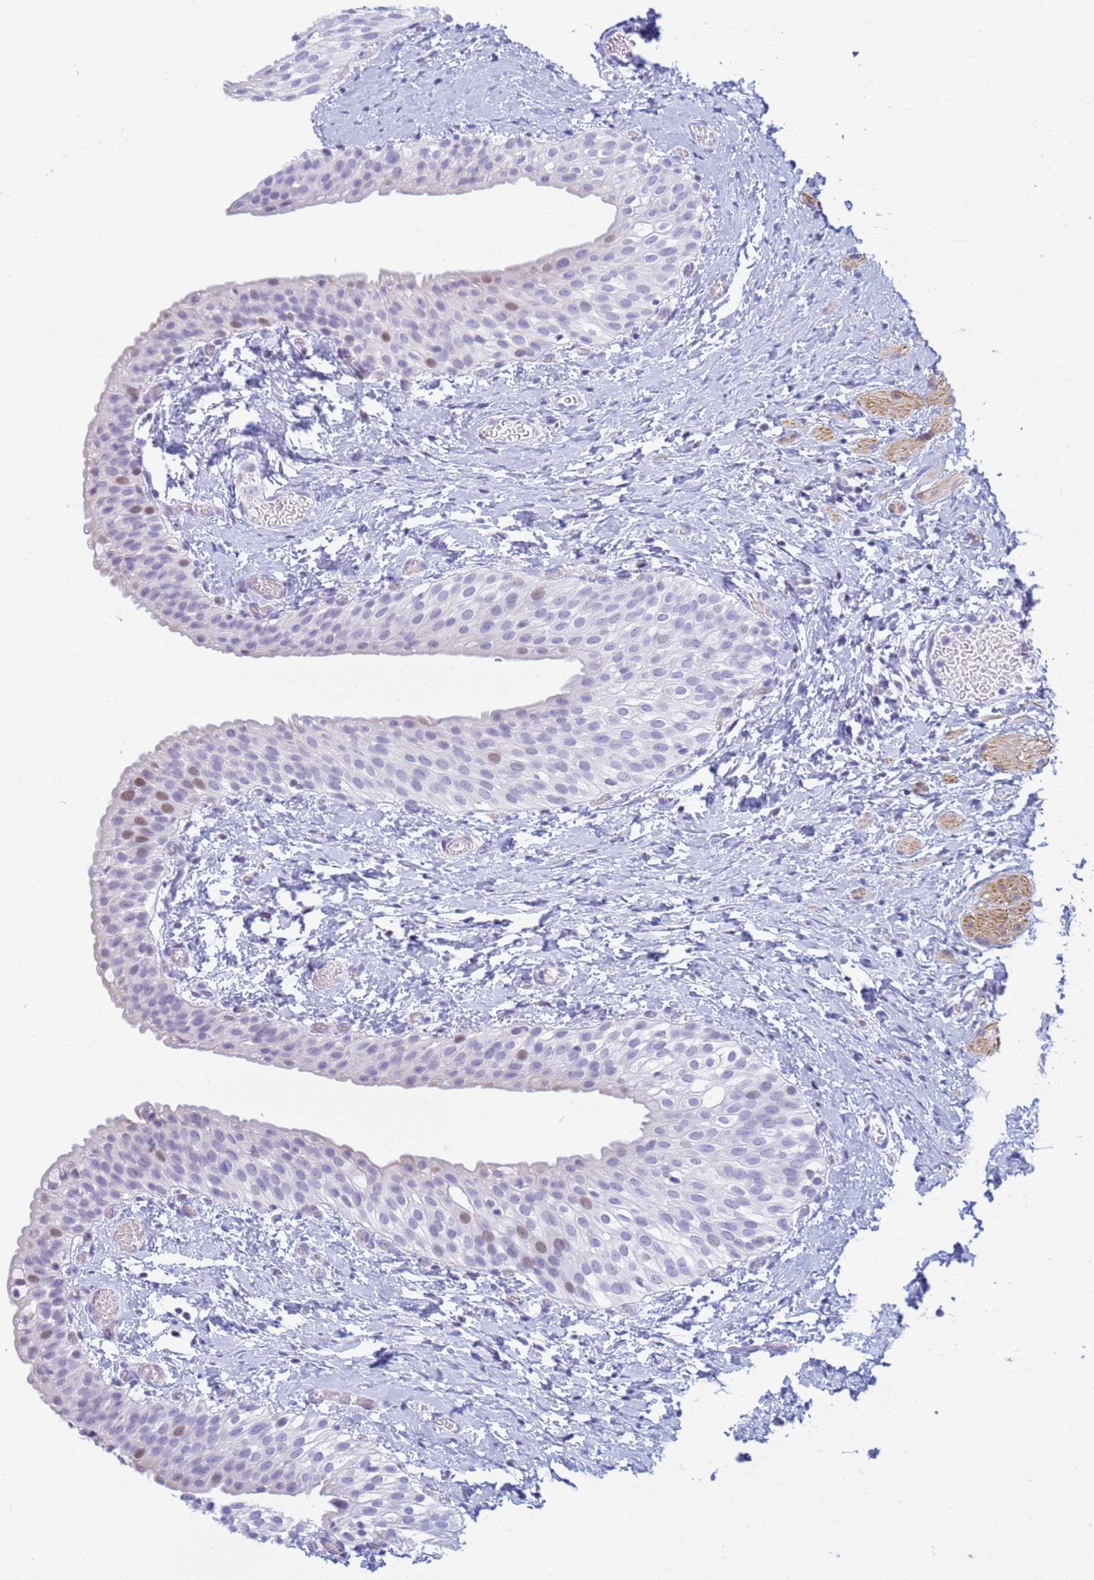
{"staining": {"intensity": "moderate", "quantity": "<25%", "location": "nuclear"}, "tissue": "urinary bladder", "cell_type": "Urothelial cells", "image_type": "normal", "snomed": [{"axis": "morphology", "description": "Normal tissue, NOS"}, {"axis": "topography", "description": "Urinary bladder"}], "caption": "Urothelial cells reveal moderate nuclear positivity in about <25% of cells in normal urinary bladder.", "gene": "SNX20", "patient": {"sex": "male", "age": 1}}